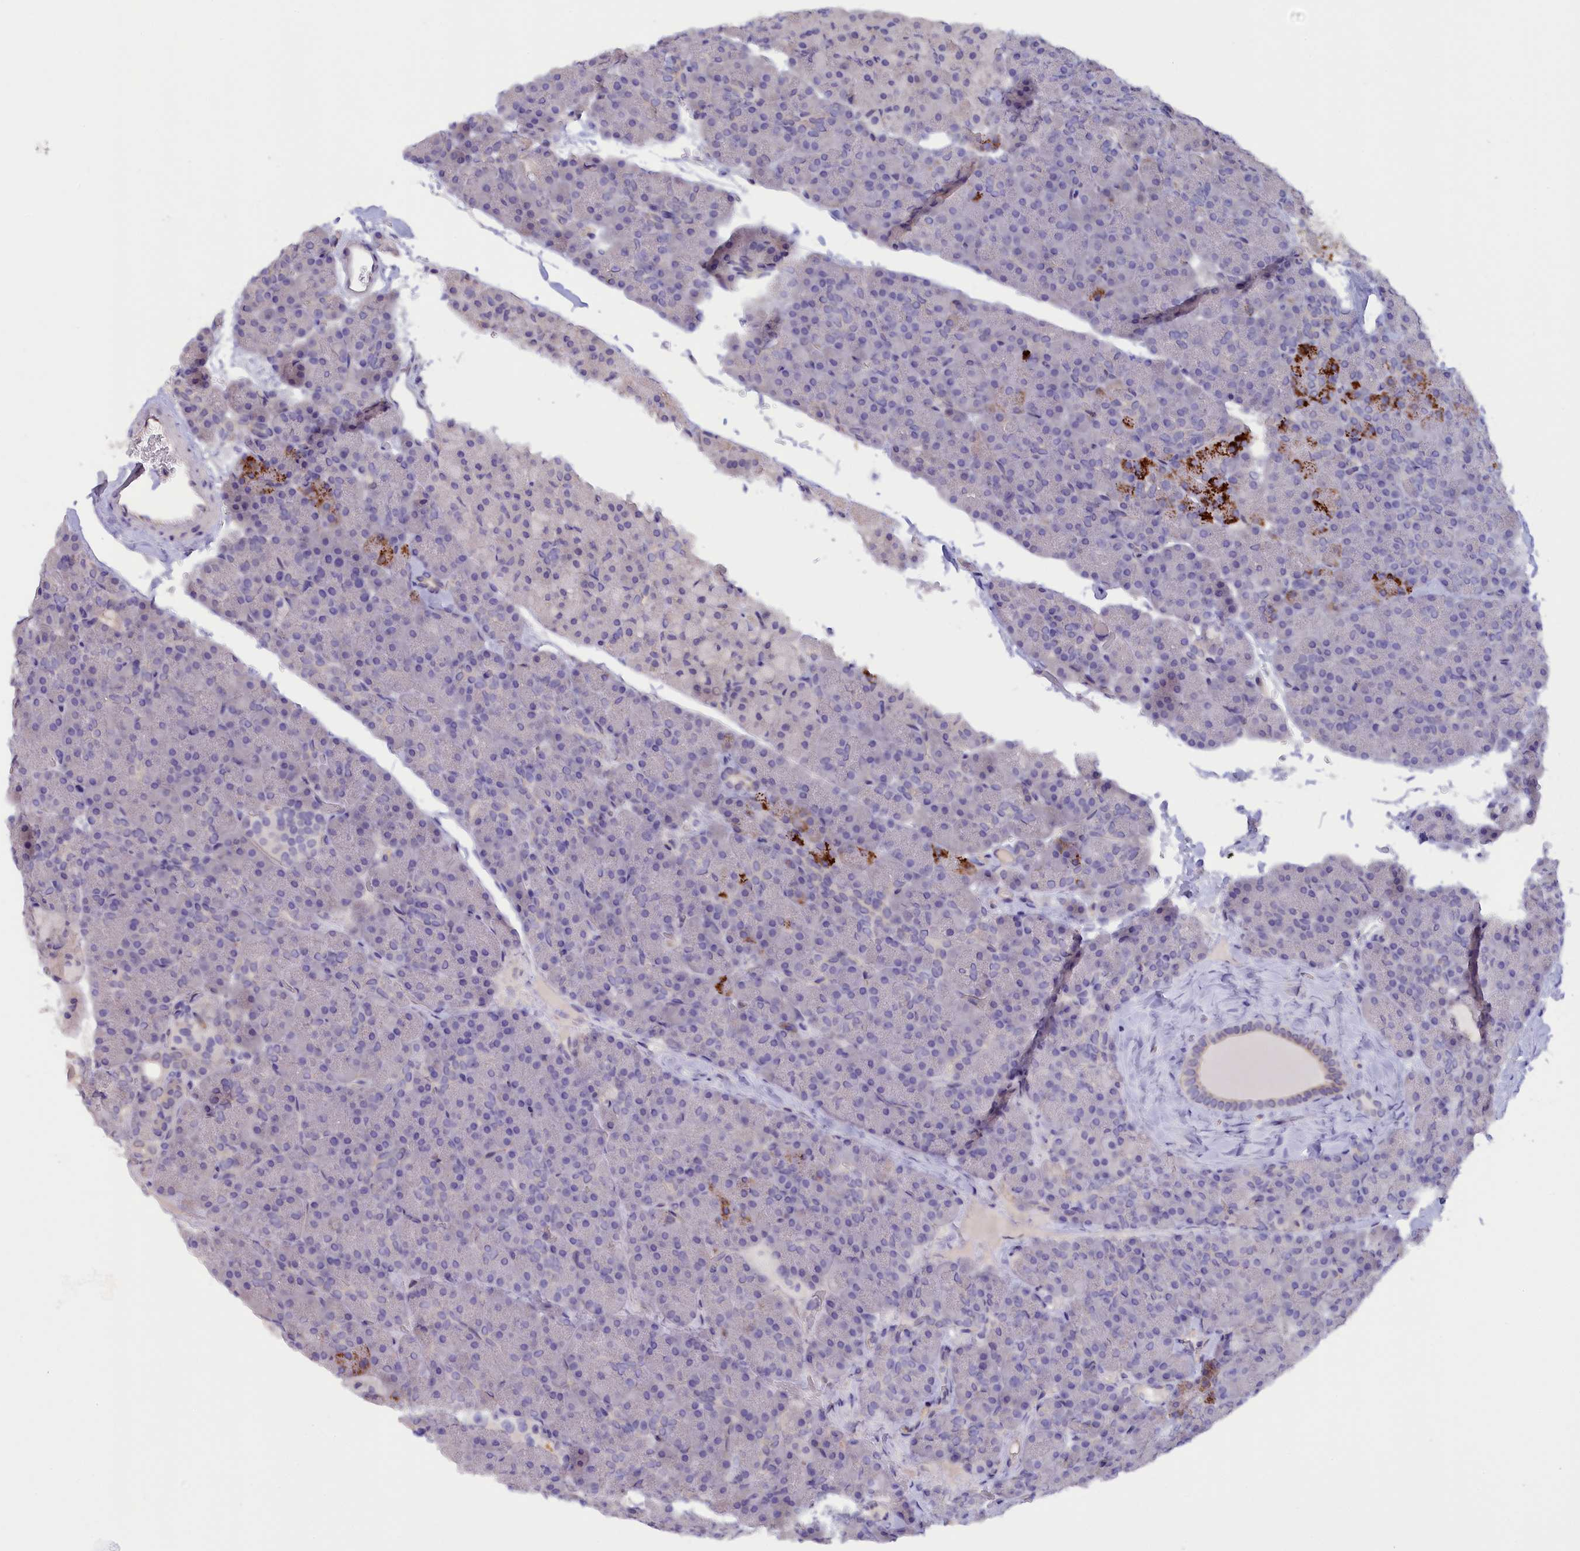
{"staining": {"intensity": "strong", "quantity": "<25%", "location": "cytoplasmic/membranous"}, "tissue": "pancreas", "cell_type": "Exocrine glandular cells", "image_type": "normal", "snomed": [{"axis": "morphology", "description": "Normal tissue, NOS"}, {"axis": "topography", "description": "Pancreas"}], "caption": "High-magnification brightfield microscopy of normal pancreas stained with DAB (3,3'-diaminobenzidine) (brown) and counterstained with hematoxylin (blue). exocrine glandular cells exhibit strong cytoplasmic/membranous staining is present in approximately<25% of cells.", "gene": "ZSWIM4", "patient": {"sex": "male", "age": 36}}